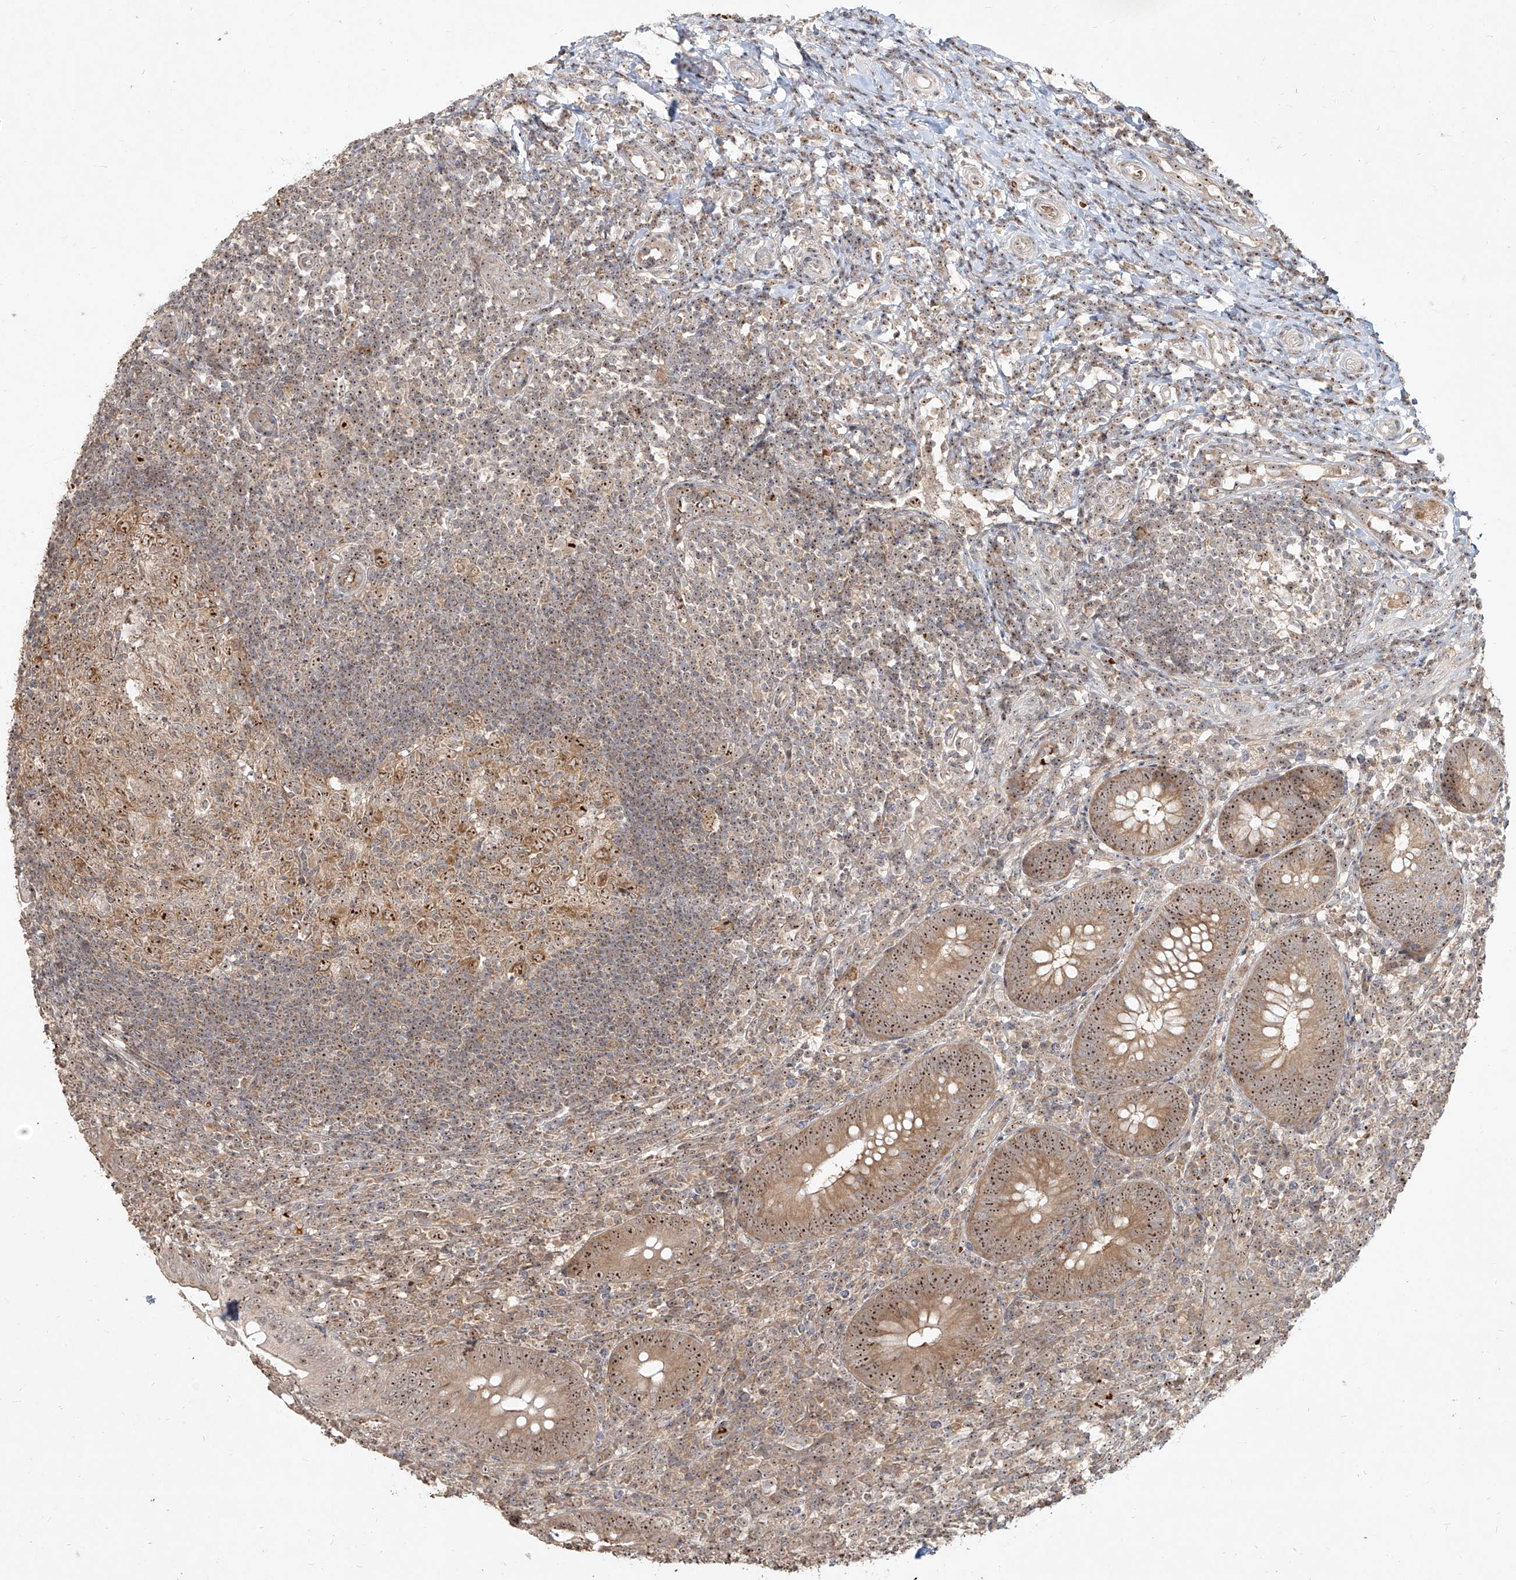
{"staining": {"intensity": "moderate", "quantity": ">75%", "location": "cytoplasmic/membranous,nuclear"}, "tissue": "appendix", "cell_type": "Glandular cells", "image_type": "normal", "snomed": [{"axis": "morphology", "description": "Normal tissue, NOS"}, {"axis": "topography", "description": "Appendix"}], "caption": "An image showing moderate cytoplasmic/membranous,nuclear expression in about >75% of glandular cells in unremarkable appendix, as visualized by brown immunohistochemical staining.", "gene": "BYSL", "patient": {"sex": "male", "age": 14}}